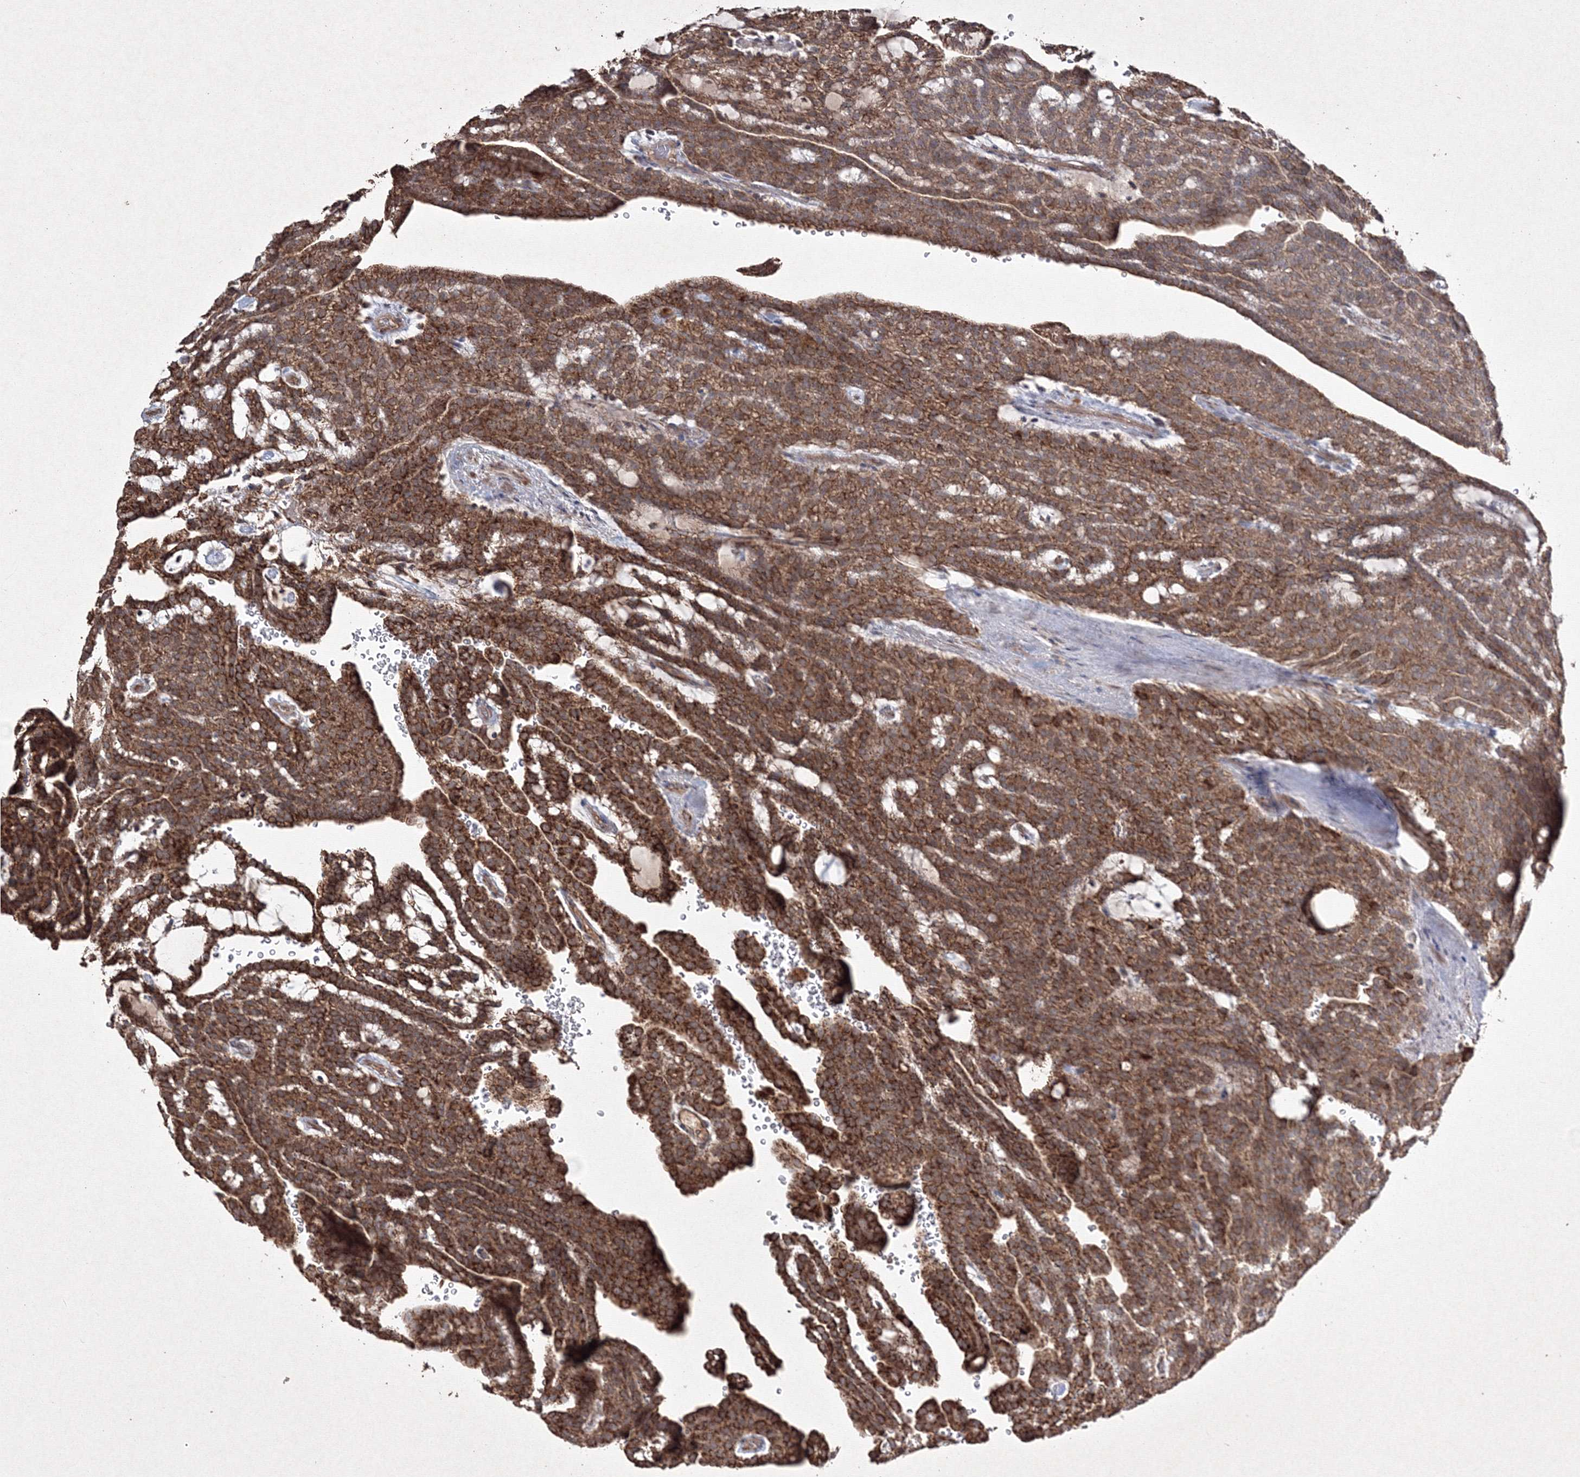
{"staining": {"intensity": "strong", "quantity": ">75%", "location": "cytoplasmic/membranous"}, "tissue": "renal cancer", "cell_type": "Tumor cells", "image_type": "cancer", "snomed": [{"axis": "morphology", "description": "Adenocarcinoma, NOS"}, {"axis": "topography", "description": "Kidney"}], "caption": "Strong cytoplasmic/membranous protein staining is appreciated in about >75% of tumor cells in renal adenocarcinoma.", "gene": "GRSF1", "patient": {"sex": "male", "age": 63}}